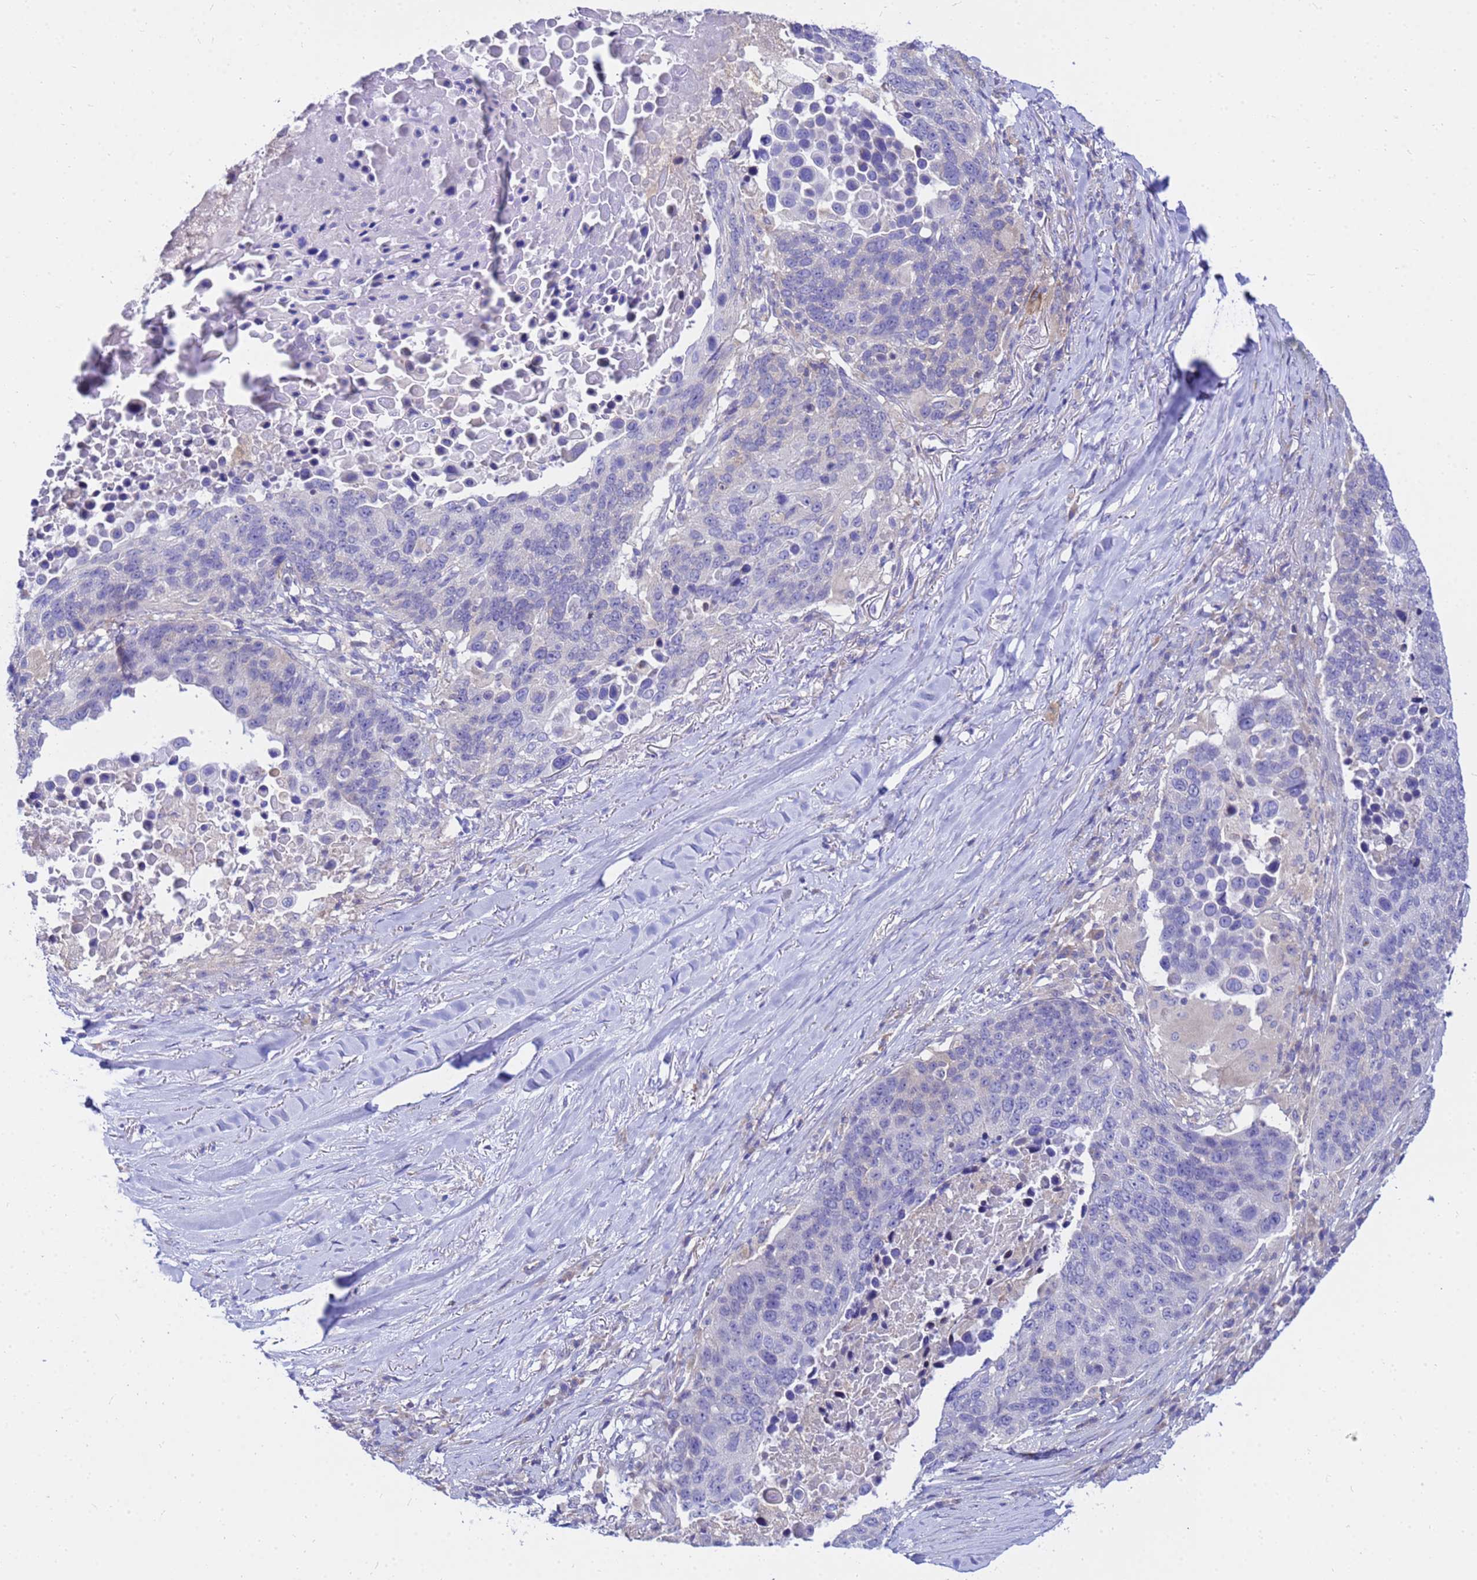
{"staining": {"intensity": "weak", "quantity": "<25%", "location": "cytoplasmic/membranous"}, "tissue": "lung cancer", "cell_type": "Tumor cells", "image_type": "cancer", "snomed": [{"axis": "morphology", "description": "Normal tissue, NOS"}, {"axis": "morphology", "description": "Squamous cell carcinoma, NOS"}, {"axis": "topography", "description": "Lymph node"}, {"axis": "topography", "description": "Lung"}], "caption": "Tumor cells are negative for brown protein staining in lung cancer (squamous cell carcinoma).", "gene": "HERC5", "patient": {"sex": "male", "age": 66}}